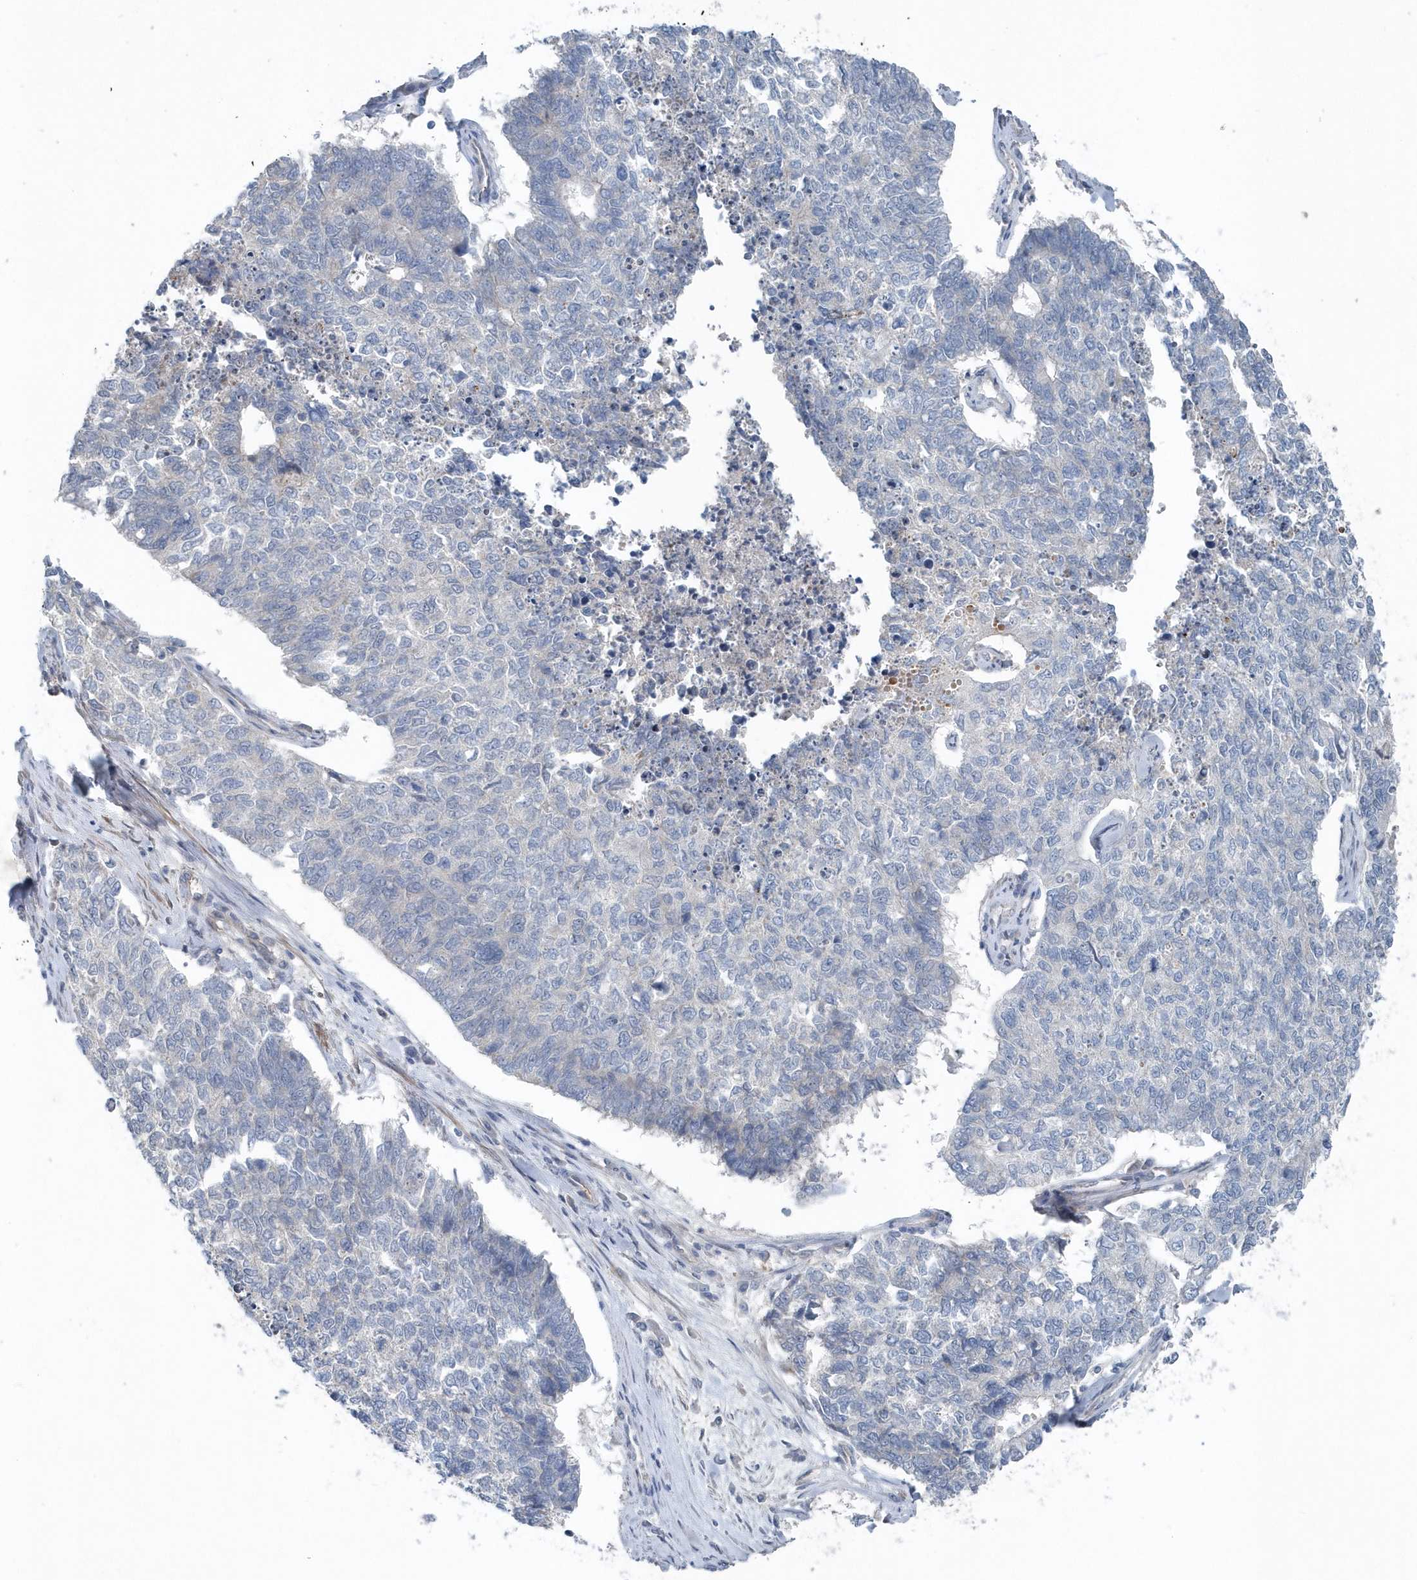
{"staining": {"intensity": "negative", "quantity": "none", "location": "none"}, "tissue": "cervical cancer", "cell_type": "Tumor cells", "image_type": "cancer", "snomed": [{"axis": "morphology", "description": "Squamous cell carcinoma, NOS"}, {"axis": "topography", "description": "Cervix"}], "caption": "IHC of cervical cancer (squamous cell carcinoma) demonstrates no staining in tumor cells.", "gene": "MCC", "patient": {"sex": "female", "age": 63}}